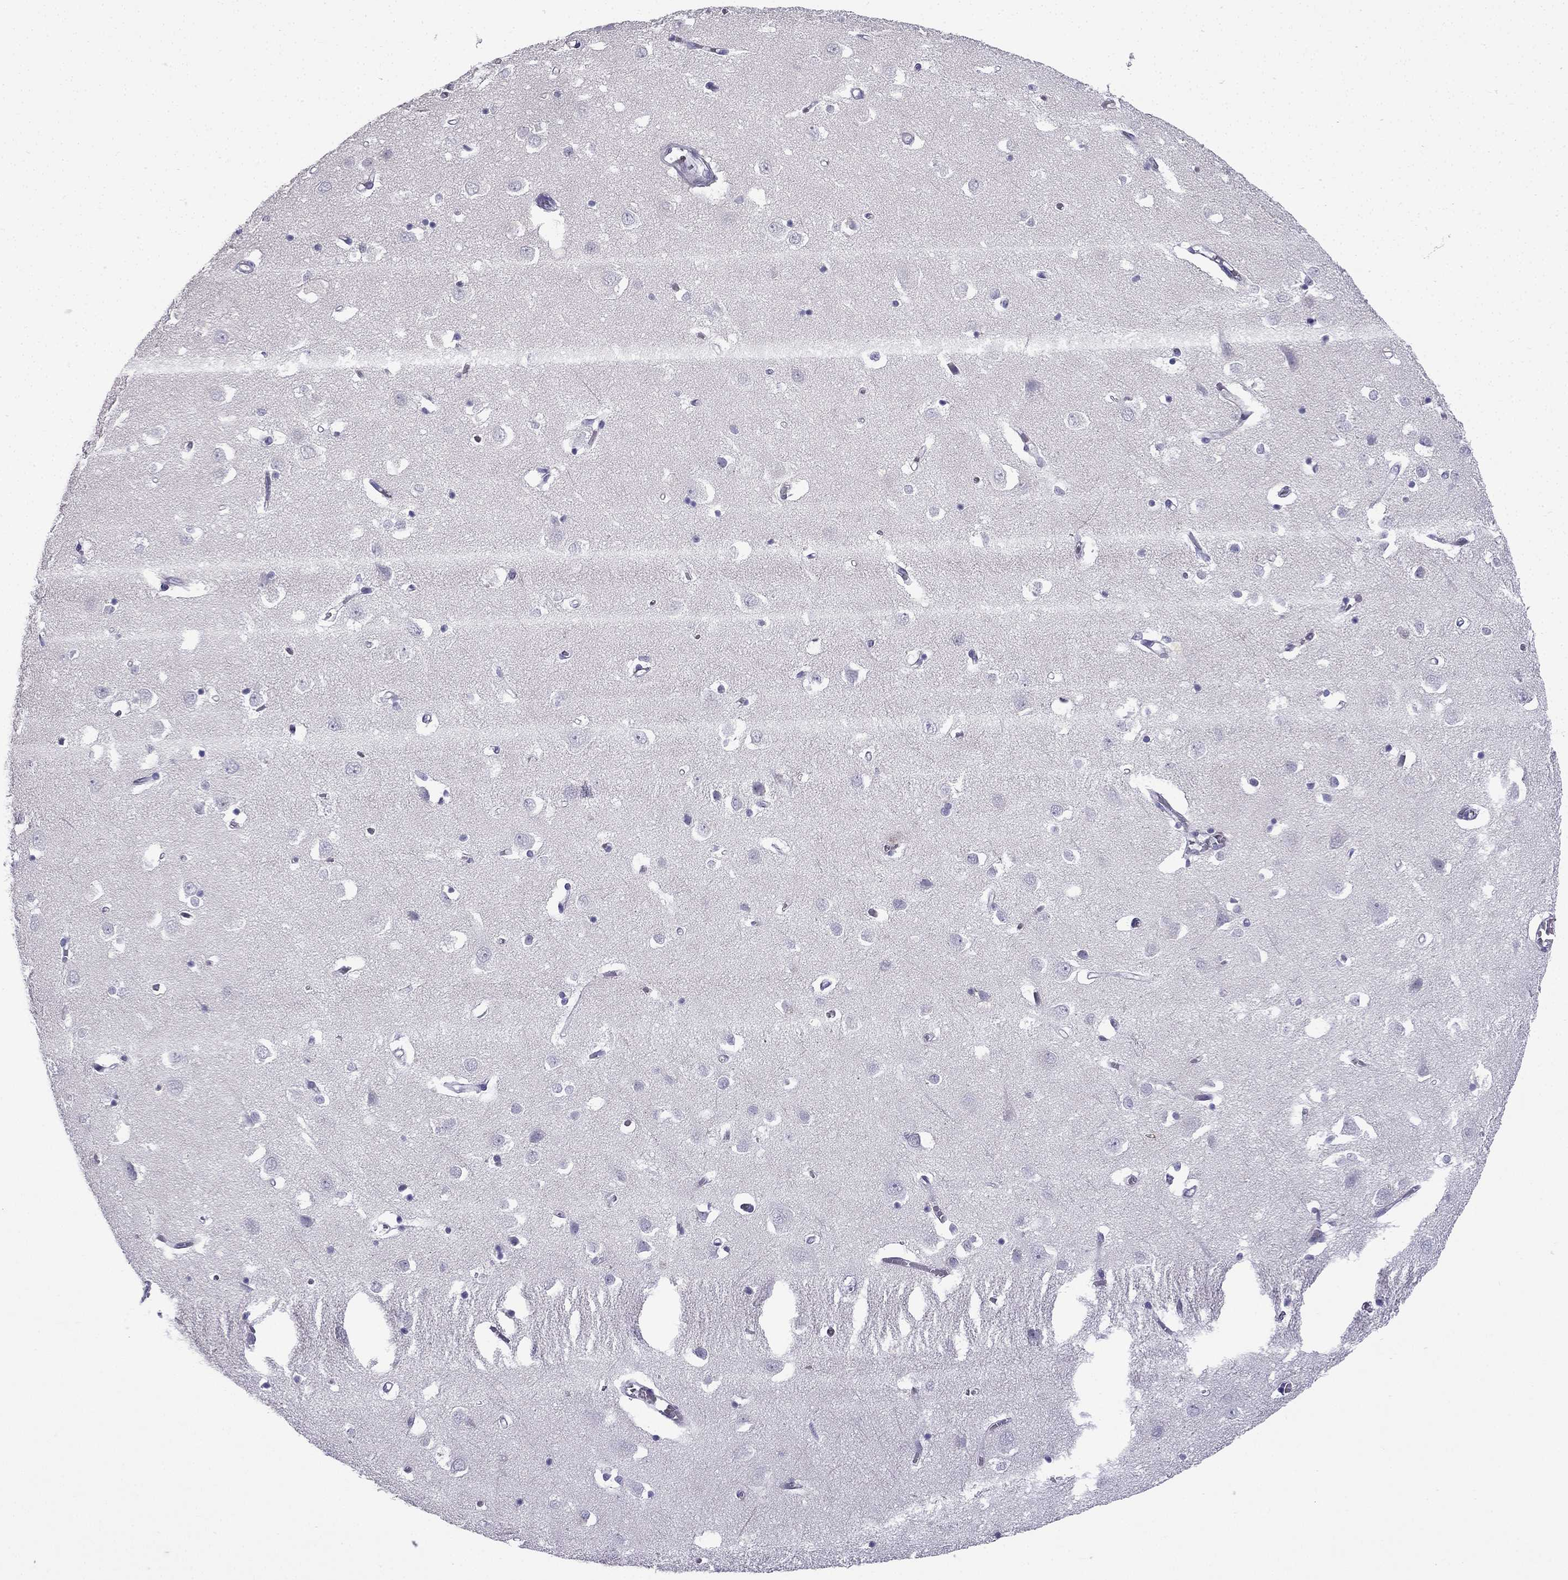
{"staining": {"intensity": "negative", "quantity": "none", "location": "none"}, "tissue": "cerebral cortex", "cell_type": "Endothelial cells", "image_type": "normal", "snomed": [{"axis": "morphology", "description": "Normal tissue, NOS"}, {"axis": "topography", "description": "Cerebral cortex"}], "caption": "This is an immunohistochemistry micrograph of unremarkable human cerebral cortex. There is no staining in endothelial cells.", "gene": "GJA8", "patient": {"sex": "male", "age": 70}}